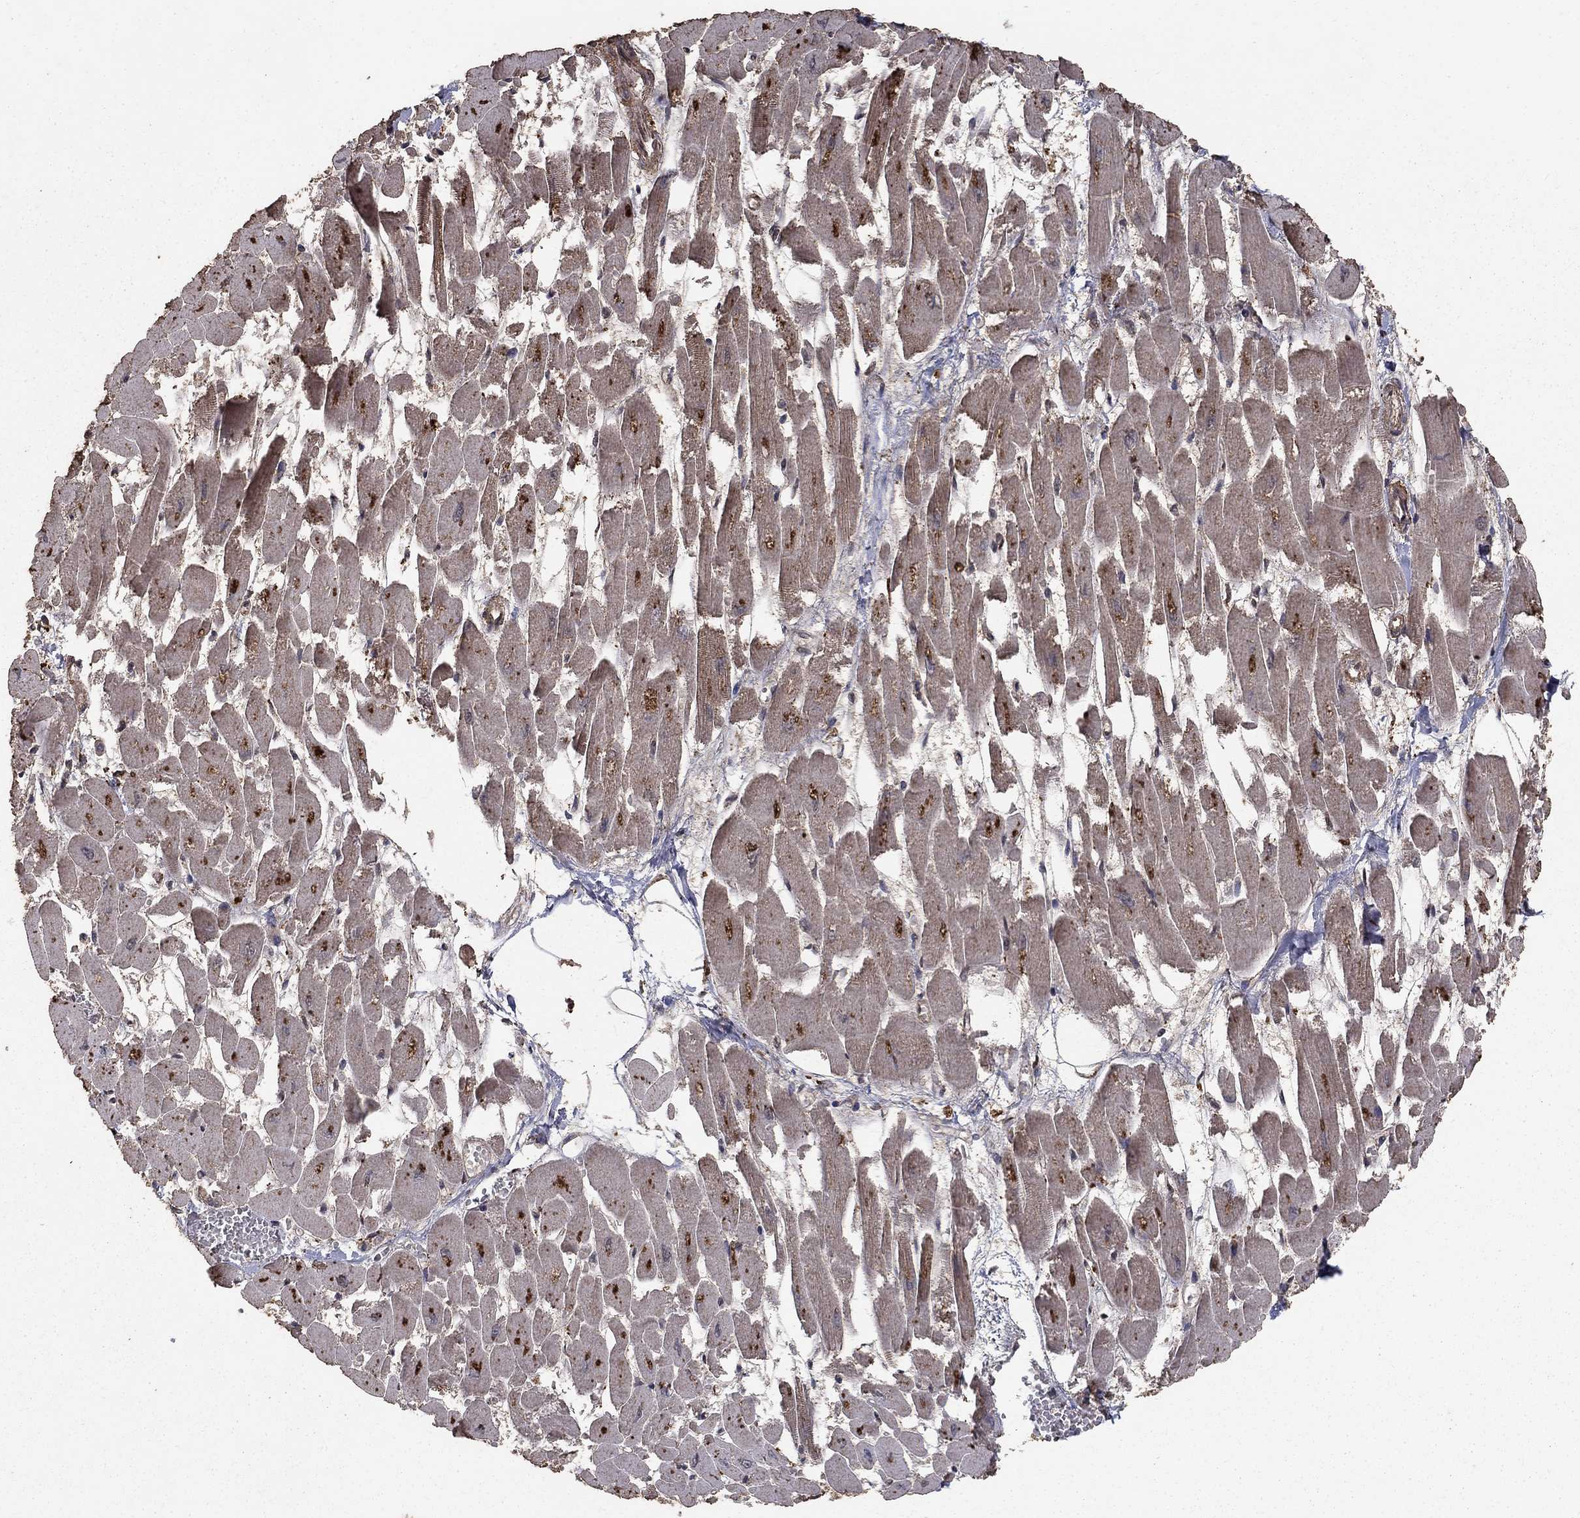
{"staining": {"intensity": "moderate", "quantity": ">75%", "location": "cytoplasmic/membranous"}, "tissue": "heart muscle", "cell_type": "Cardiomyocytes", "image_type": "normal", "snomed": [{"axis": "morphology", "description": "Normal tissue, NOS"}, {"axis": "topography", "description": "Heart"}], "caption": "The micrograph shows immunohistochemical staining of normal heart muscle. There is moderate cytoplasmic/membranous staining is identified in approximately >75% of cardiomyocytes.", "gene": "PRDM1", "patient": {"sex": "female", "age": 52}}